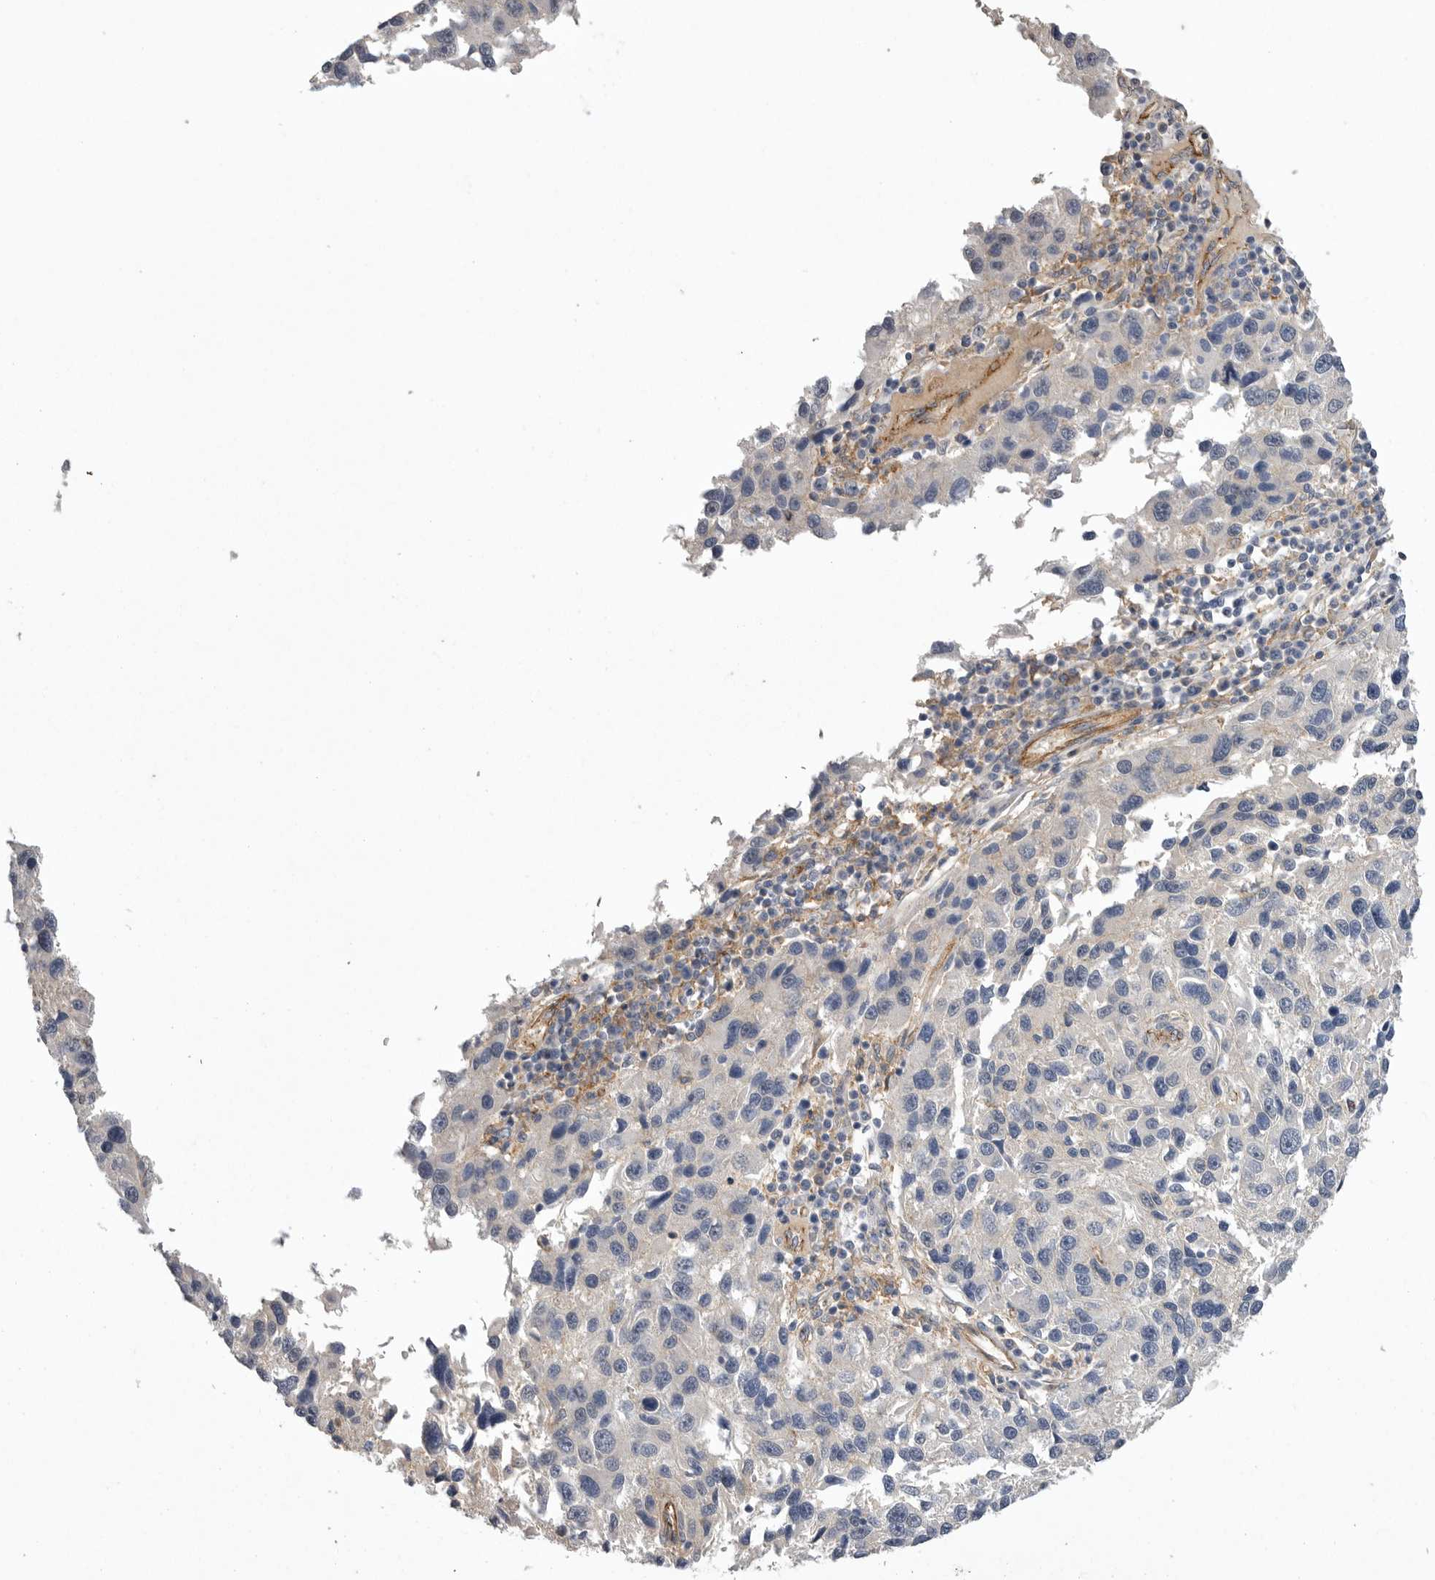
{"staining": {"intensity": "negative", "quantity": "none", "location": "none"}, "tissue": "melanoma", "cell_type": "Tumor cells", "image_type": "cancer", "snomed": [{"axis": "morphology", "description": "Malignant melanoma, NOS"}, {"axis": "topography", "description": "Skin"}], "caption": "High power microscopy histopathology image of an immunohistochemistry (IHC) photomicrograph of melanoma, revealing no significant expression in tumor cells. (IHC, brightfield microscopy, high magnification).", "gene": "NECTIN2", "patient": {"sex": "male", "age": 53}}